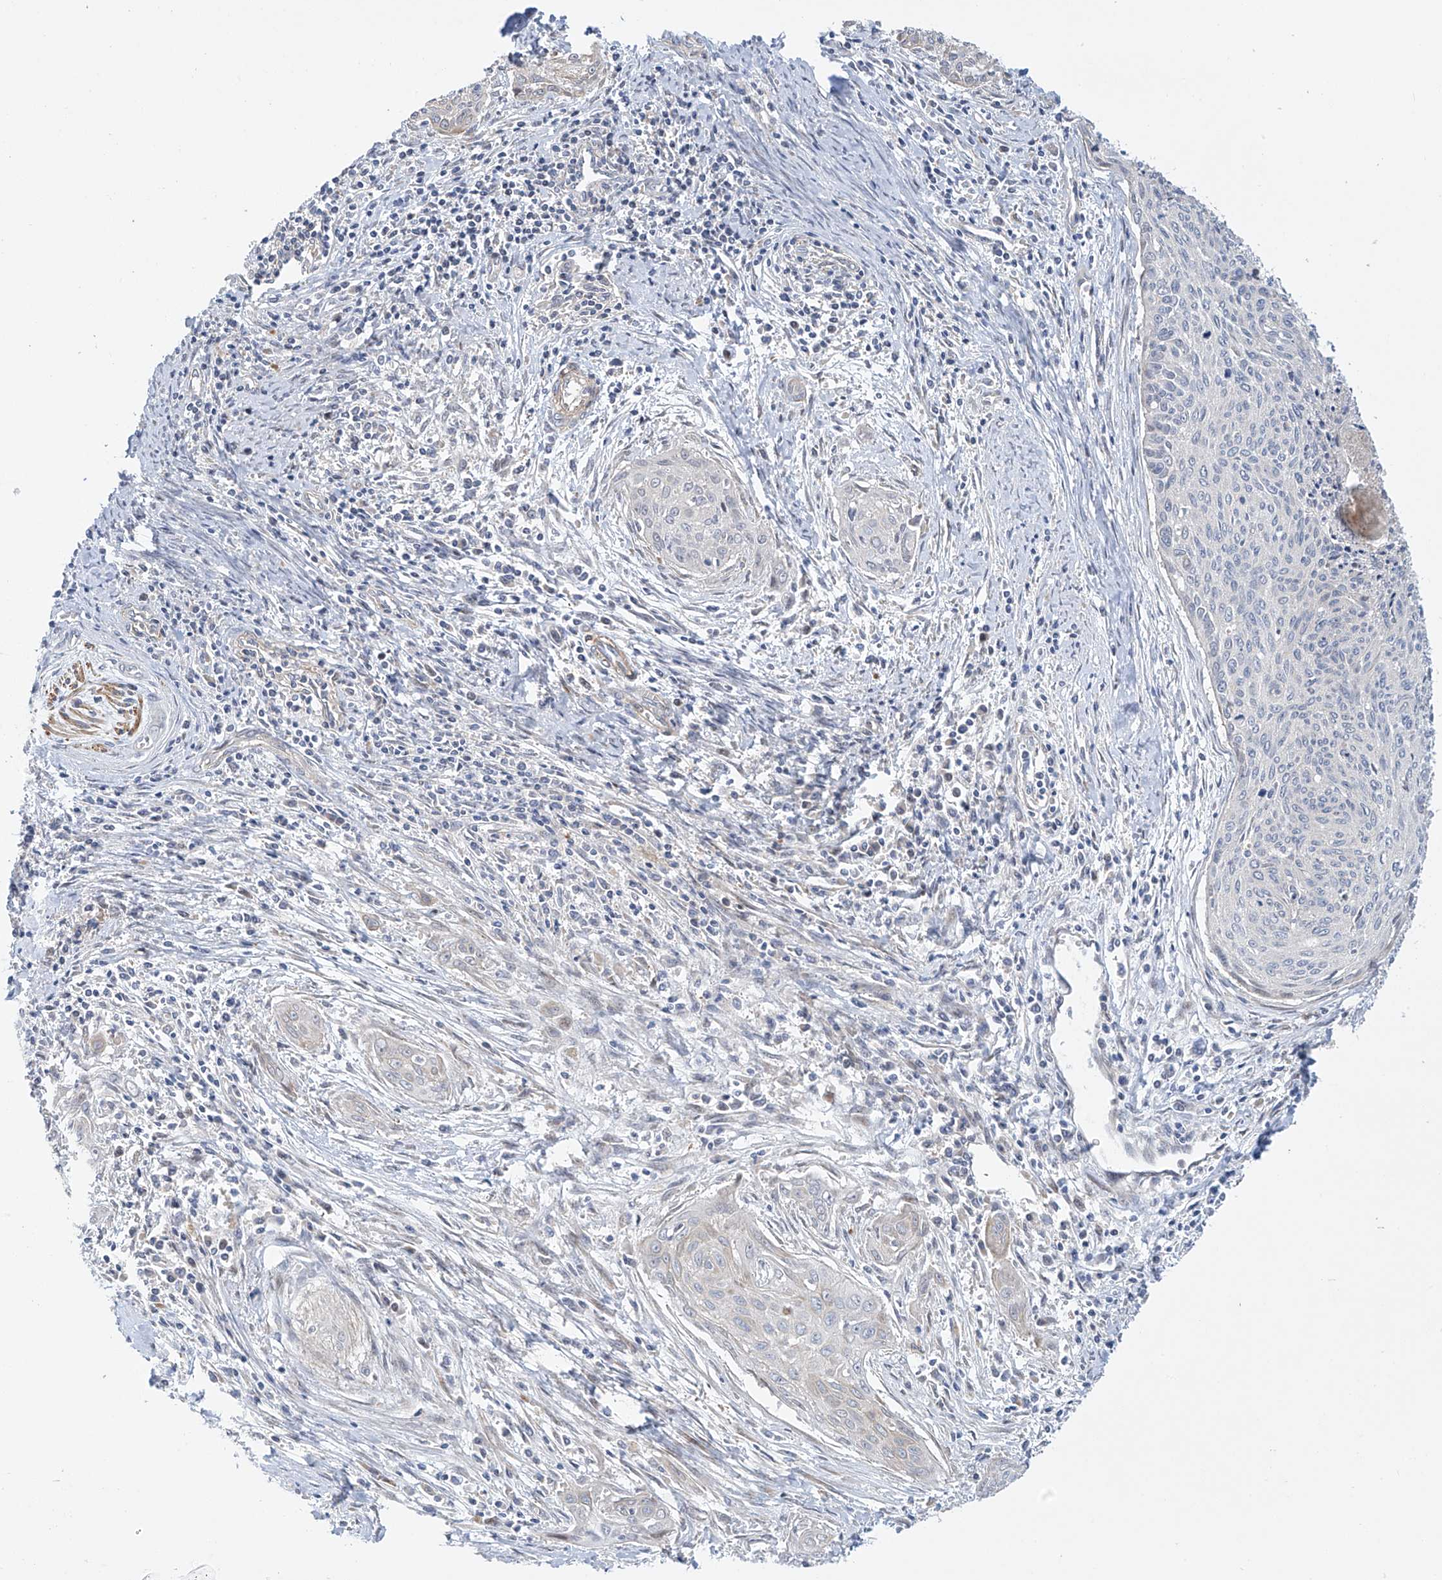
{"staining": {"intensity": "negative", "quantity": "none", "location": "none"}, "tissue": "cervical cancer", "cell_type": "Tumor cells", "image_type": "cancer", "snomed": [{"axis": "morphology", "description": "Squamous cell carcinoma, NOS"}, {"axis": "topography", "description": "Cervix"}], "caption": "A high-resolution photomicrograph shows immunohistochemistry (IHC) staining of cervical squamous cell carcinoma, which exhibits no significant staining in tumor cells. The staining is performed using DAB (3,3'-diaminobenzidine) brown chromogen with nuclei counter-stained in using hematoxylin.", "gene": "ZNF641", "patient": {"sex": "female", "age": 55}}